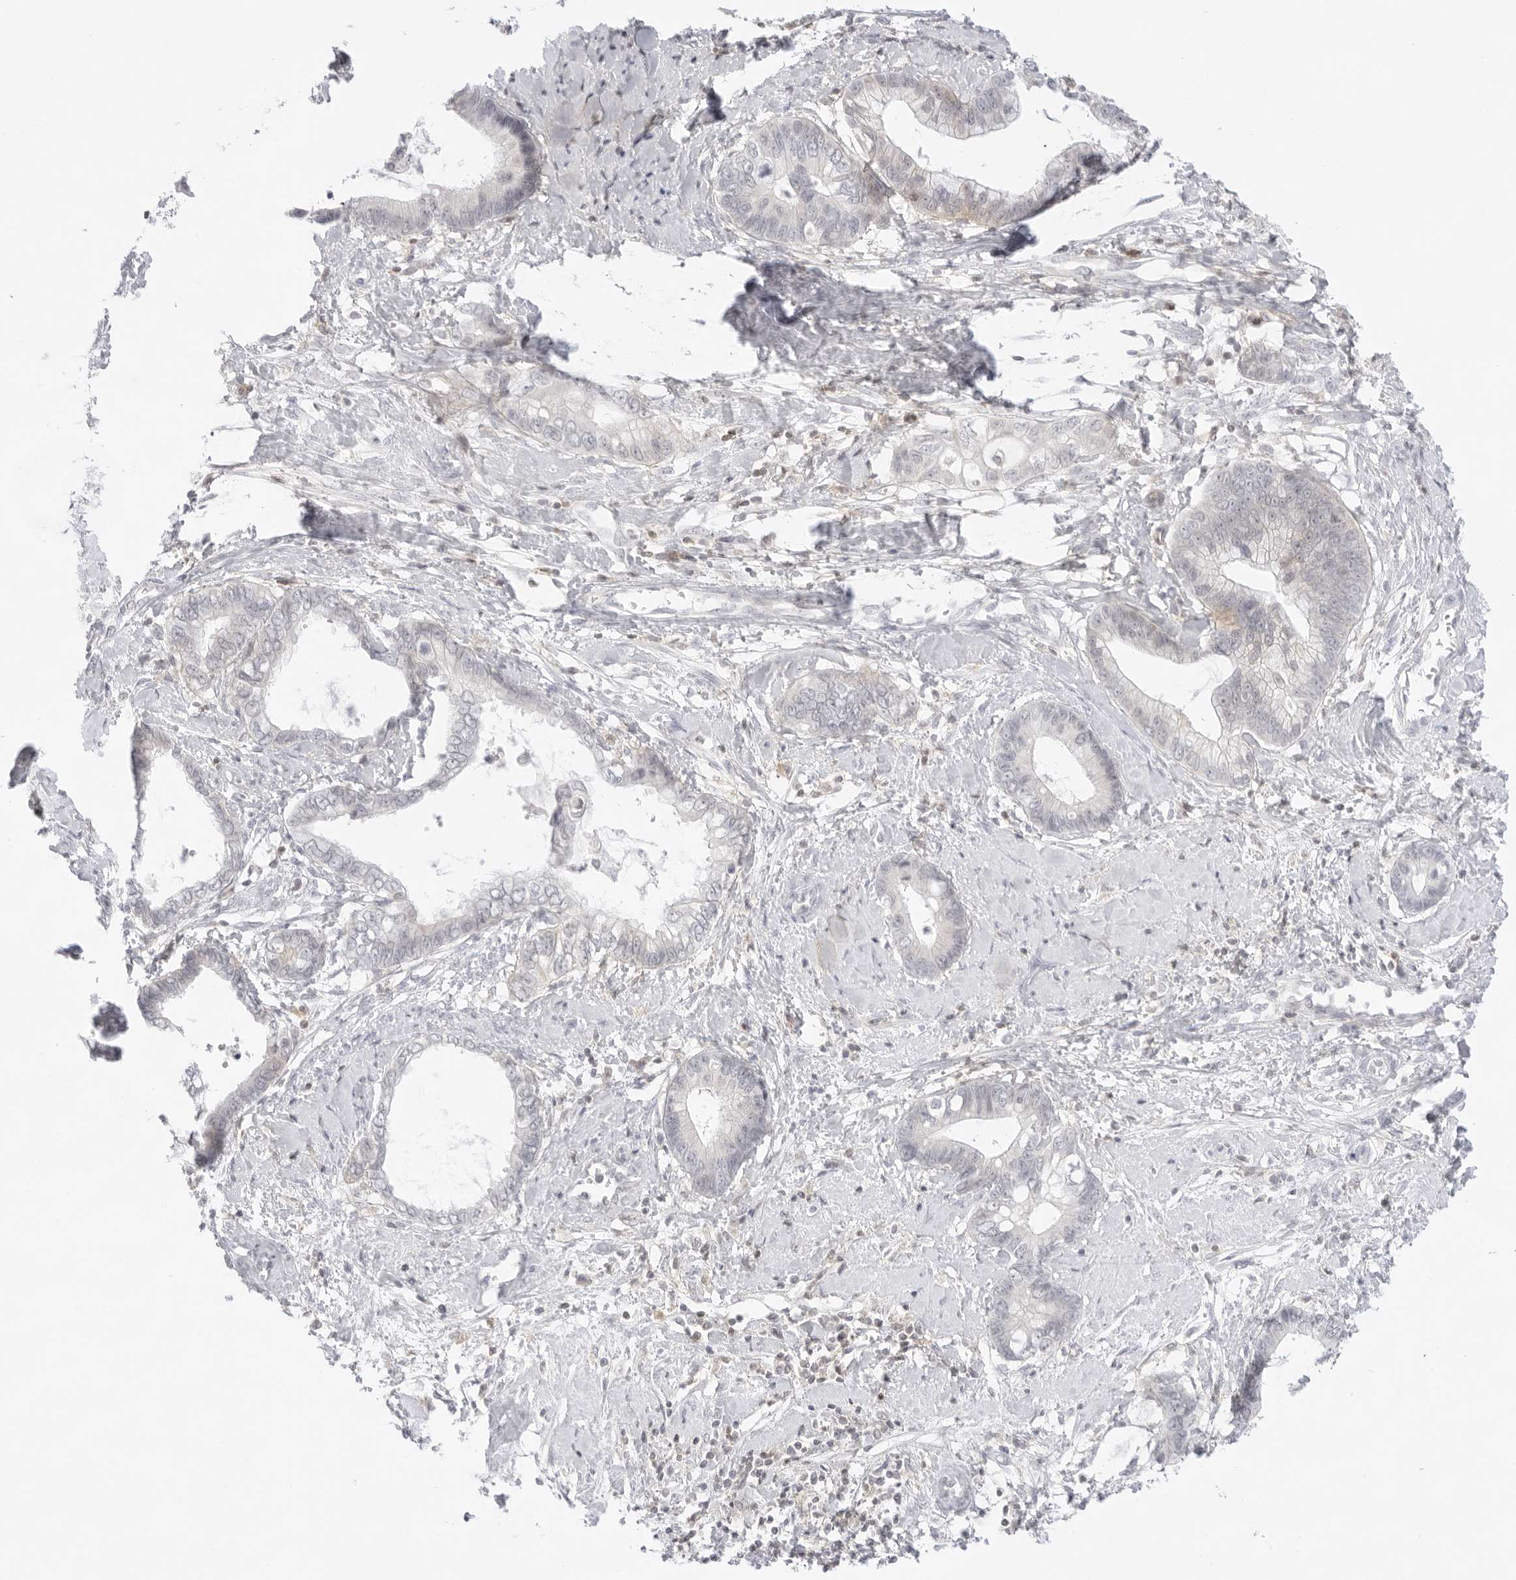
{"staining": {"intensity": "negative", "quantity": "none", "location": "none"}, "tissue": "cervical cancer", "cell_type": "Tumor cells", "image_type": "cancer", "snomed": [{"axis": "morphology", "description": "Adenocarcinoma, NOS"}, {"axis": "topography", "description": "Cervix"}], "caption": "Cervical cancer was stained to show a protein in brown. There is no significant staining in tumor cells.", "gene": "TNFRSF14", "patient": {"sex": "female", "age": 44}}